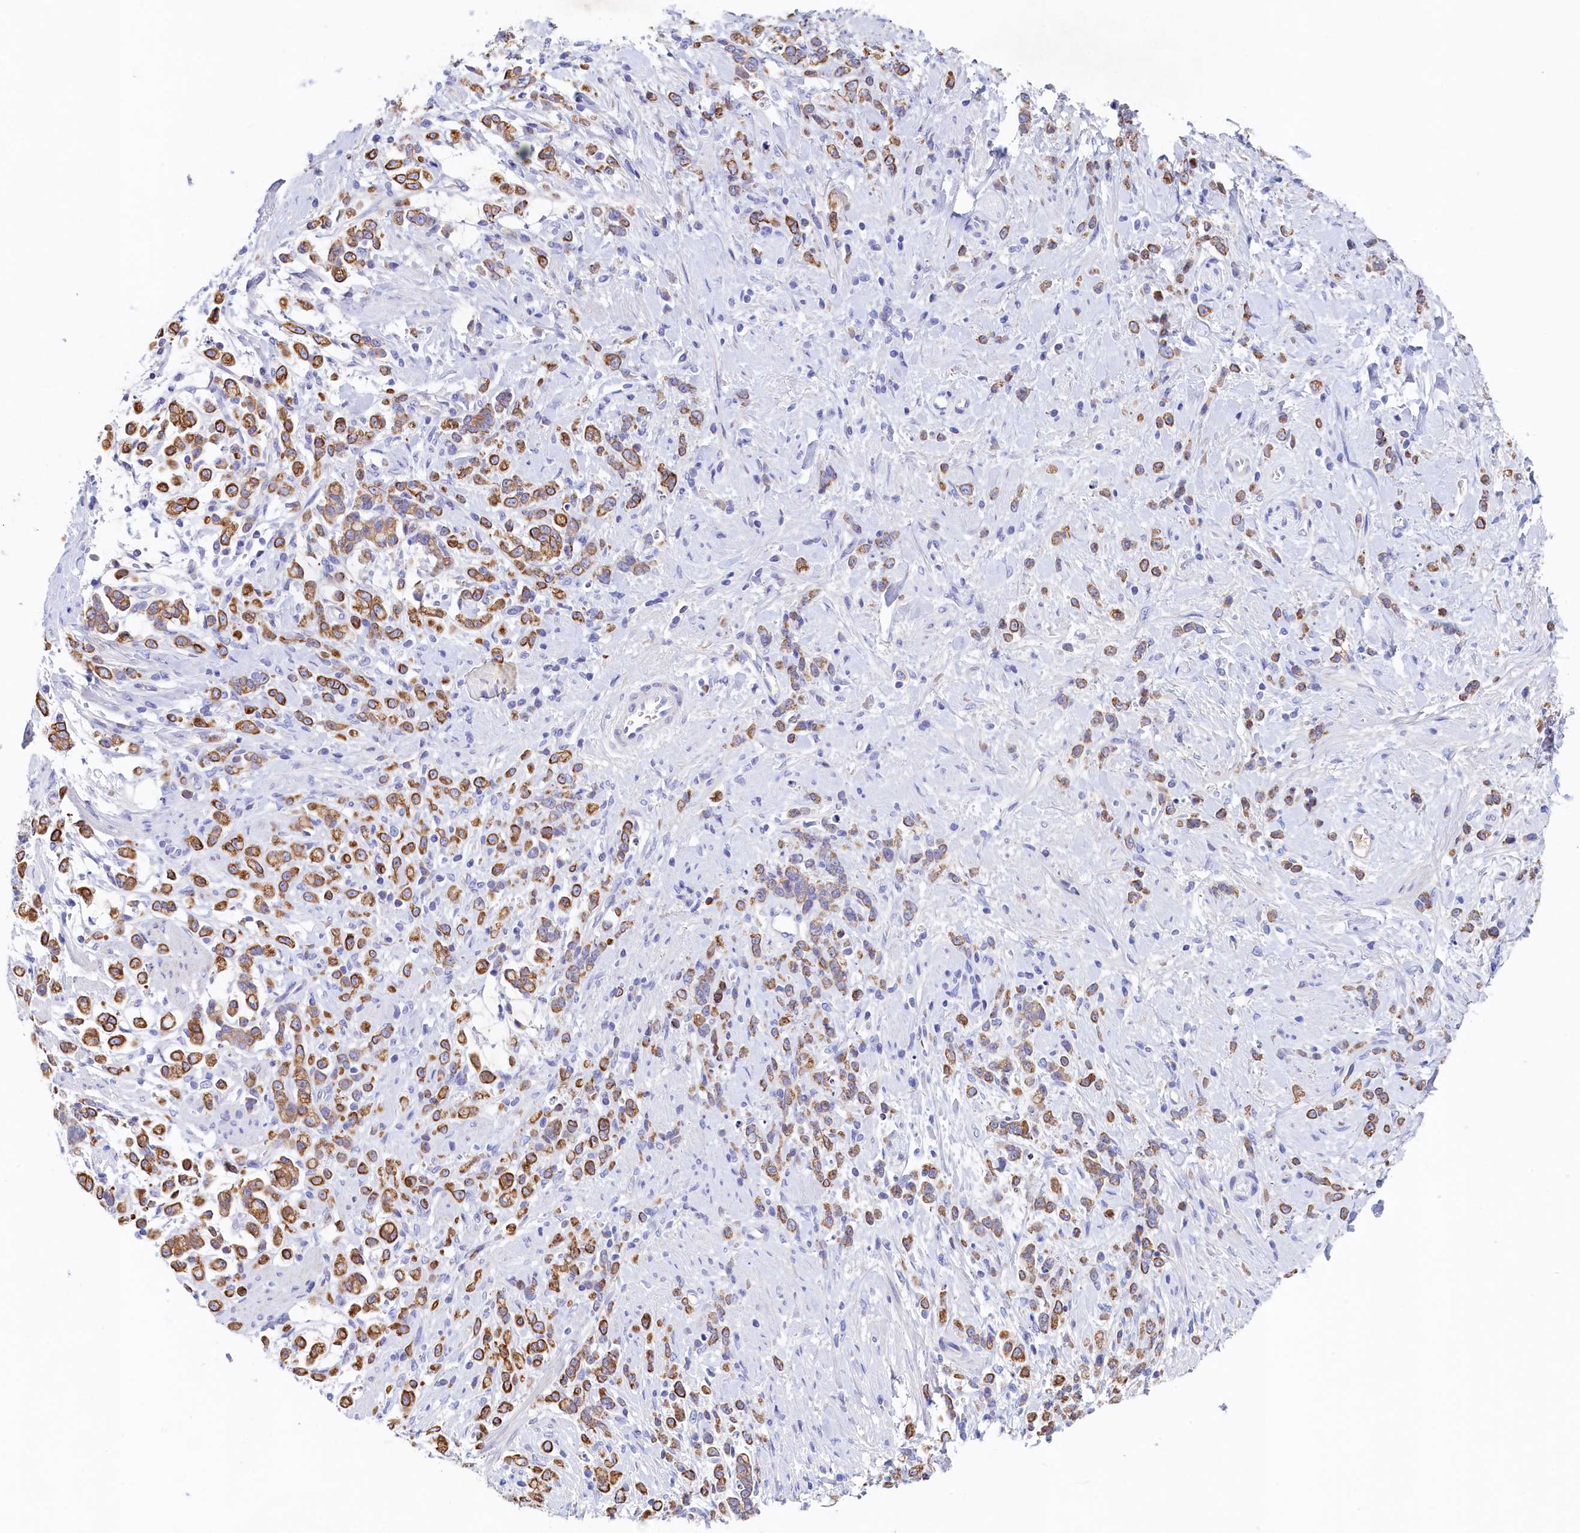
{"staining": {"intensity": "moderate", "quantity": ">75%", "location": "cytoplasmic/membranous"}, "tissue": "stomach cancer", "cell_type": "Tumor cells", "image_type": "cancer", "snomed": [{"axis": "morphology", "description": "Adenocarcinoma, NOS"}, {"axis": "topography", "description": "Stomach"}], "caption": "High-power microscopy captured an immunohistochemistry (IHC) histopathology image of stomach cancer, revealing moderate cytoplasmic/membranous expression in approximately >75% of tumor cells. (Brightfield microscopy of DAB IHC at high magnification).", "gene": "GUCA1C", "patient": {"sex": "female", "age": 60}}